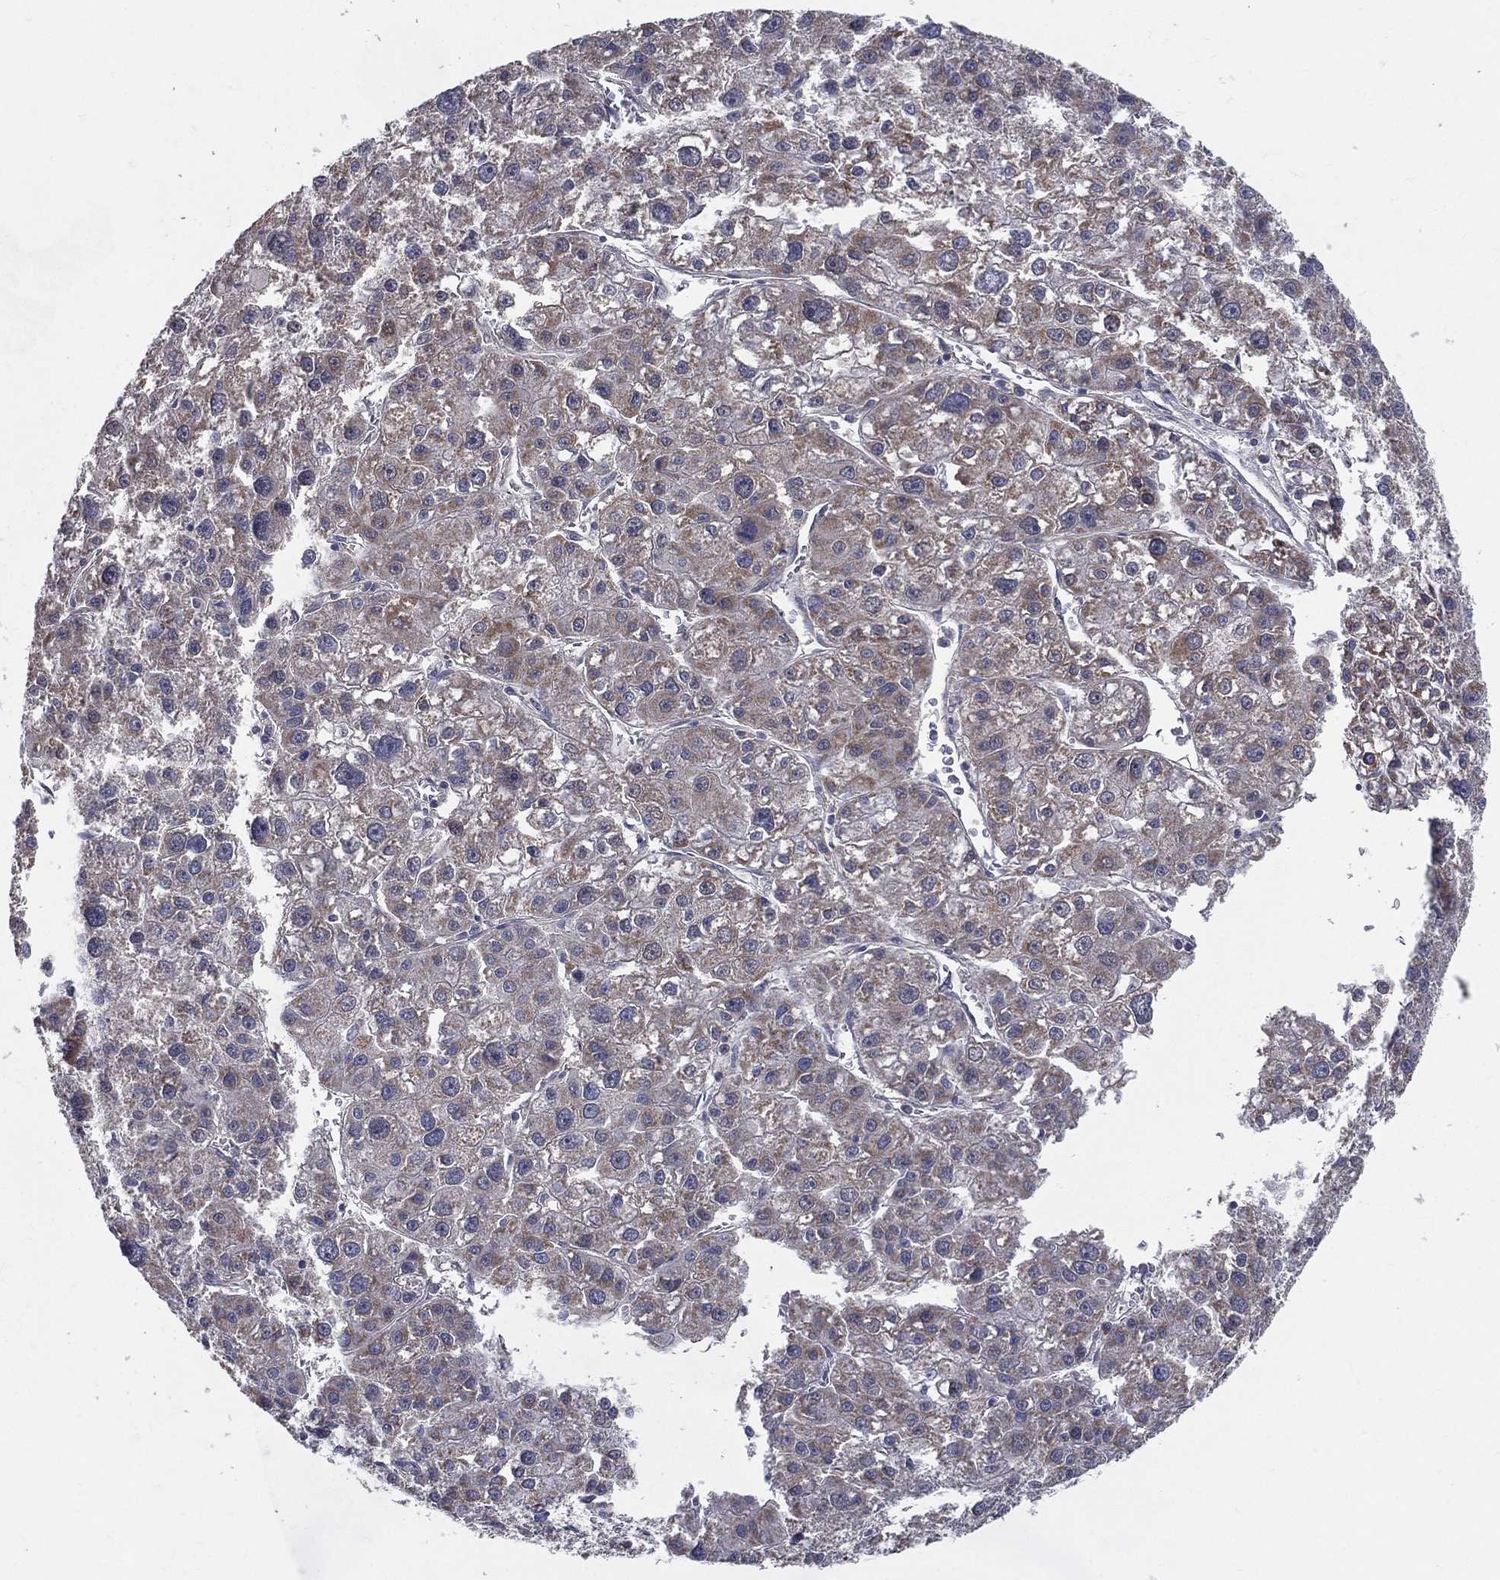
{"staining": {"intensity": "weak", "quantity": "25%-75%", "location": "cytoplasmic/membranous"}, "tissue": "liver cancer", "cell_type": "Tumor cells", "image_type": "cancer", "snomed": [{"axis": "morphology", "description": "Carcinoma, Hepatocellular, NOS"}, {"axis": "topography", "description": "Liver"}], "caption": "A photomicrograph showing weak cytoplasmic/membranous expression in approximately 25%-75% of tumor cells in liver cancer (hepatocellular carcinoma), as visualized by brown immunohistochemical staining.", "gene": "POMZP3", "patient": {"sex": "male", "age": 73}}